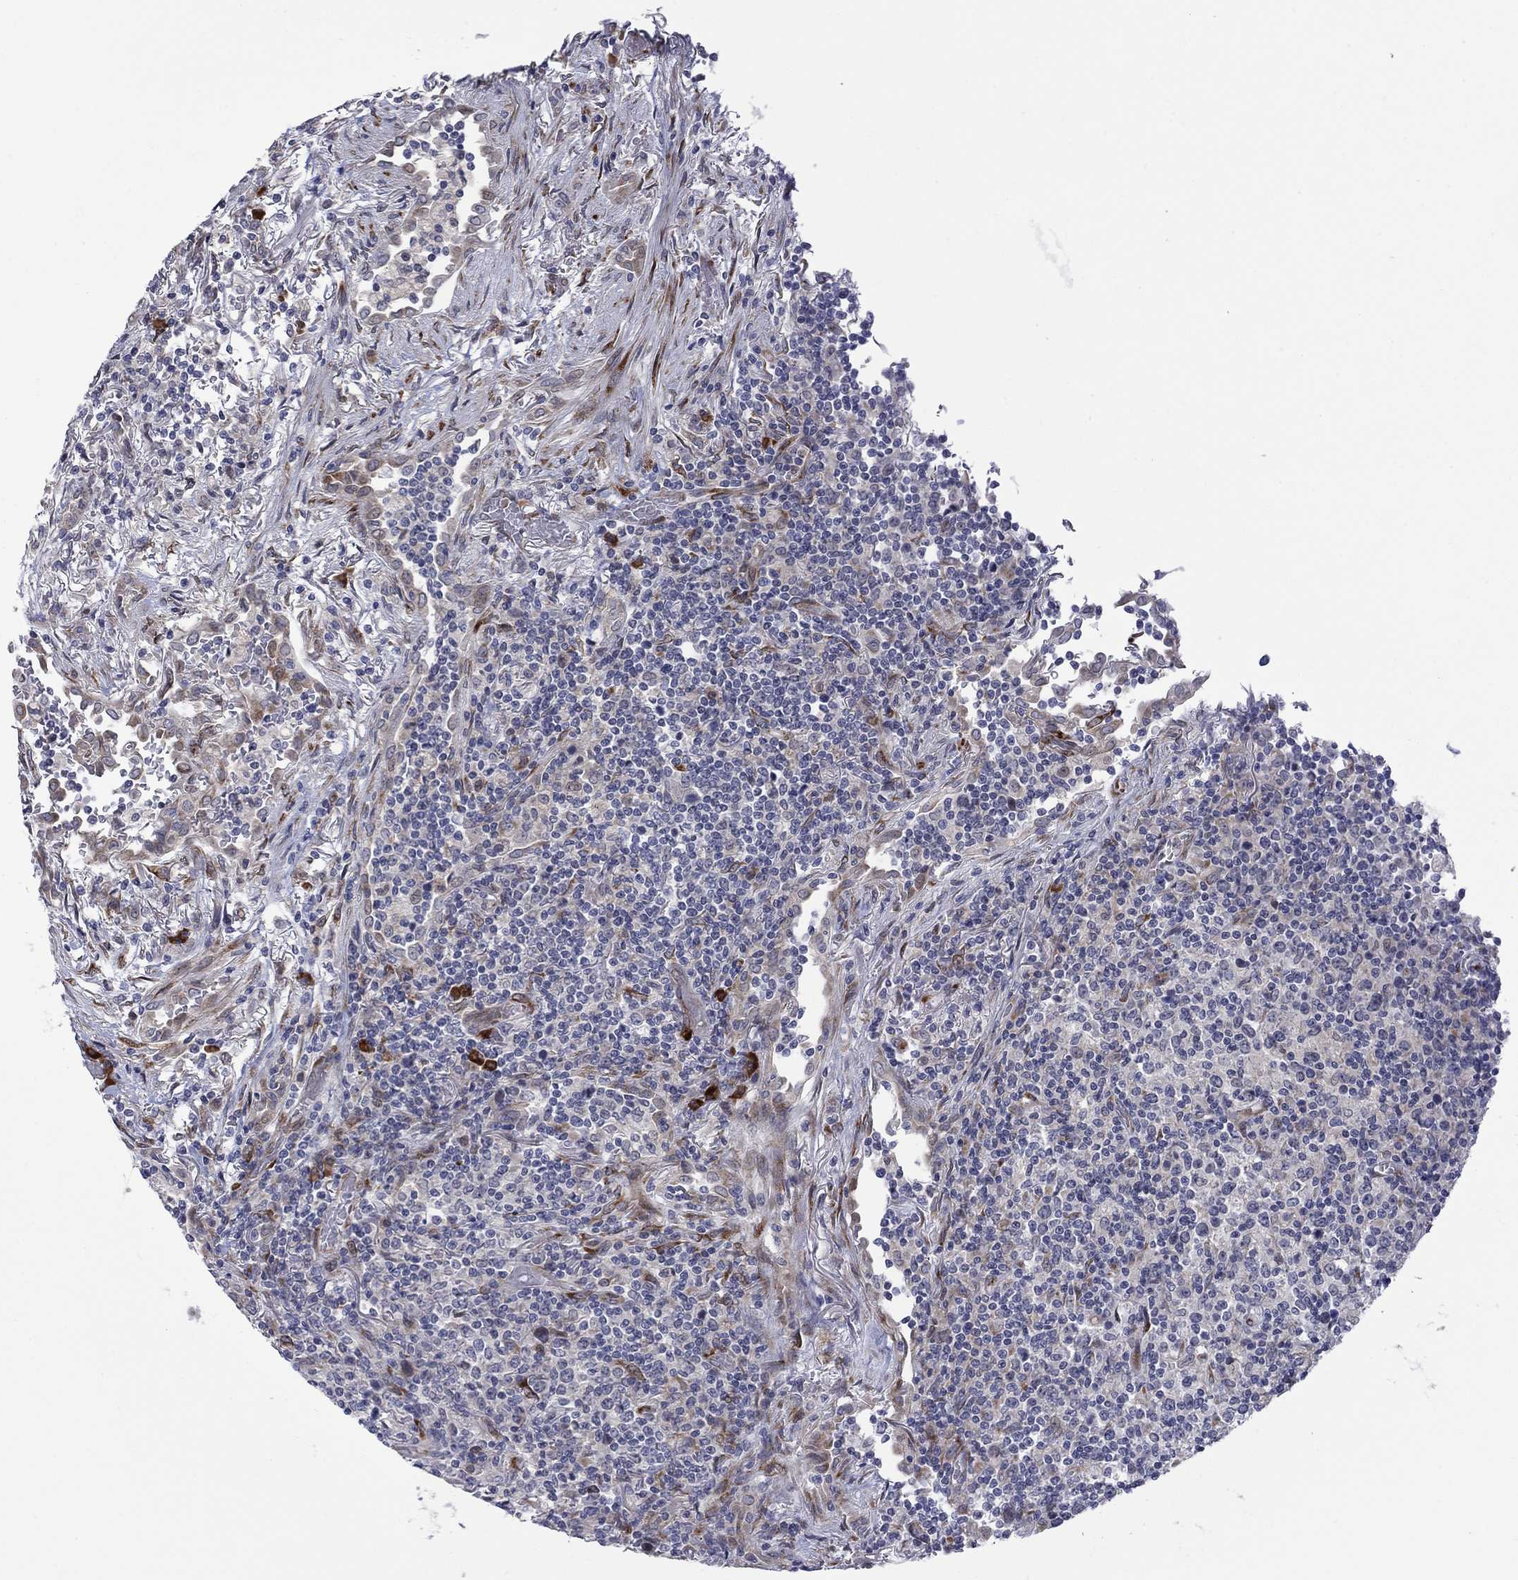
{"staining": {"intensity": "negative", "quantity": "none", "location": "none"}, "tissue": "lymphoma", "cell_type": "Tumor cells", "image_type": "cancer", "snomed": [{"axis": "morphology", "description": "Malignant lymphoma, non-Hodgkin's type, High grade"}, {"axis": "topography", "description": "Lung"}], "caption": "A high-resolution micrograph shows IHC staining of high-grade malignant lymphoma, non-Hodgkin's type, which exhibits no significant positivity in tumor cells.", "gene": "TTC21B", "patient": {"sex": "male", "age": 79}}